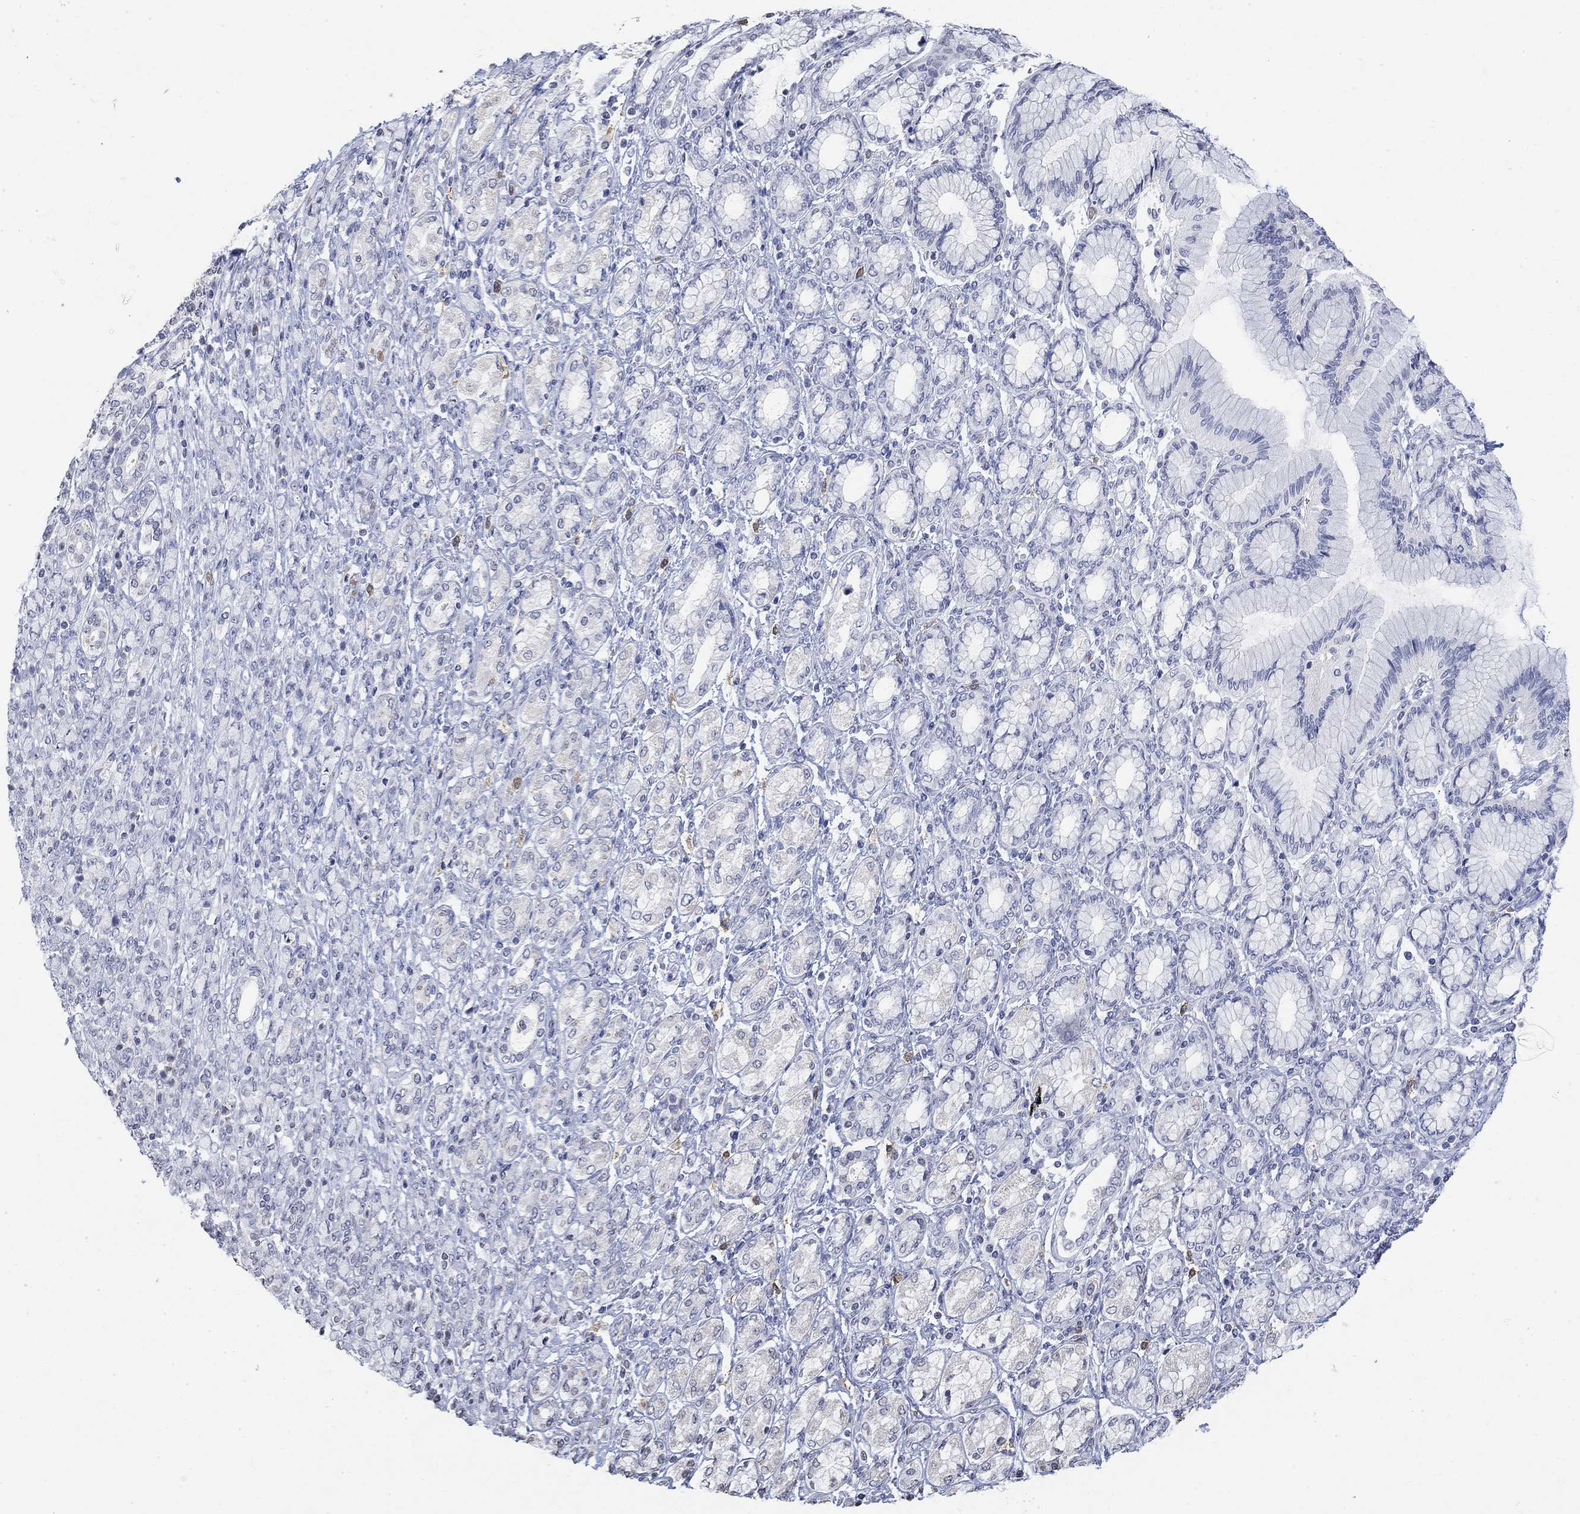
{"staining": {"intensity": "negative", "quantity": "none", "location": "none"}, "tissue": "stomach cancer", "cell_type": "Tumor cells", "image_type": "cancer", "snomed": [{"axis": "morphology", "description": "Normal tissue, NOS"}, {"axis": "morphology", "description": "Adenocarcinoma, NOS"}, {"axis": "topography", "description": "Stomach"}], "caption": "Immunohistochemical staining of stomach cancer (adenocarcinoma) exhibits no significant staining in tumor cells.", "gene": "TMEM255A", "patient": {"sex": "female", "age": 79}}